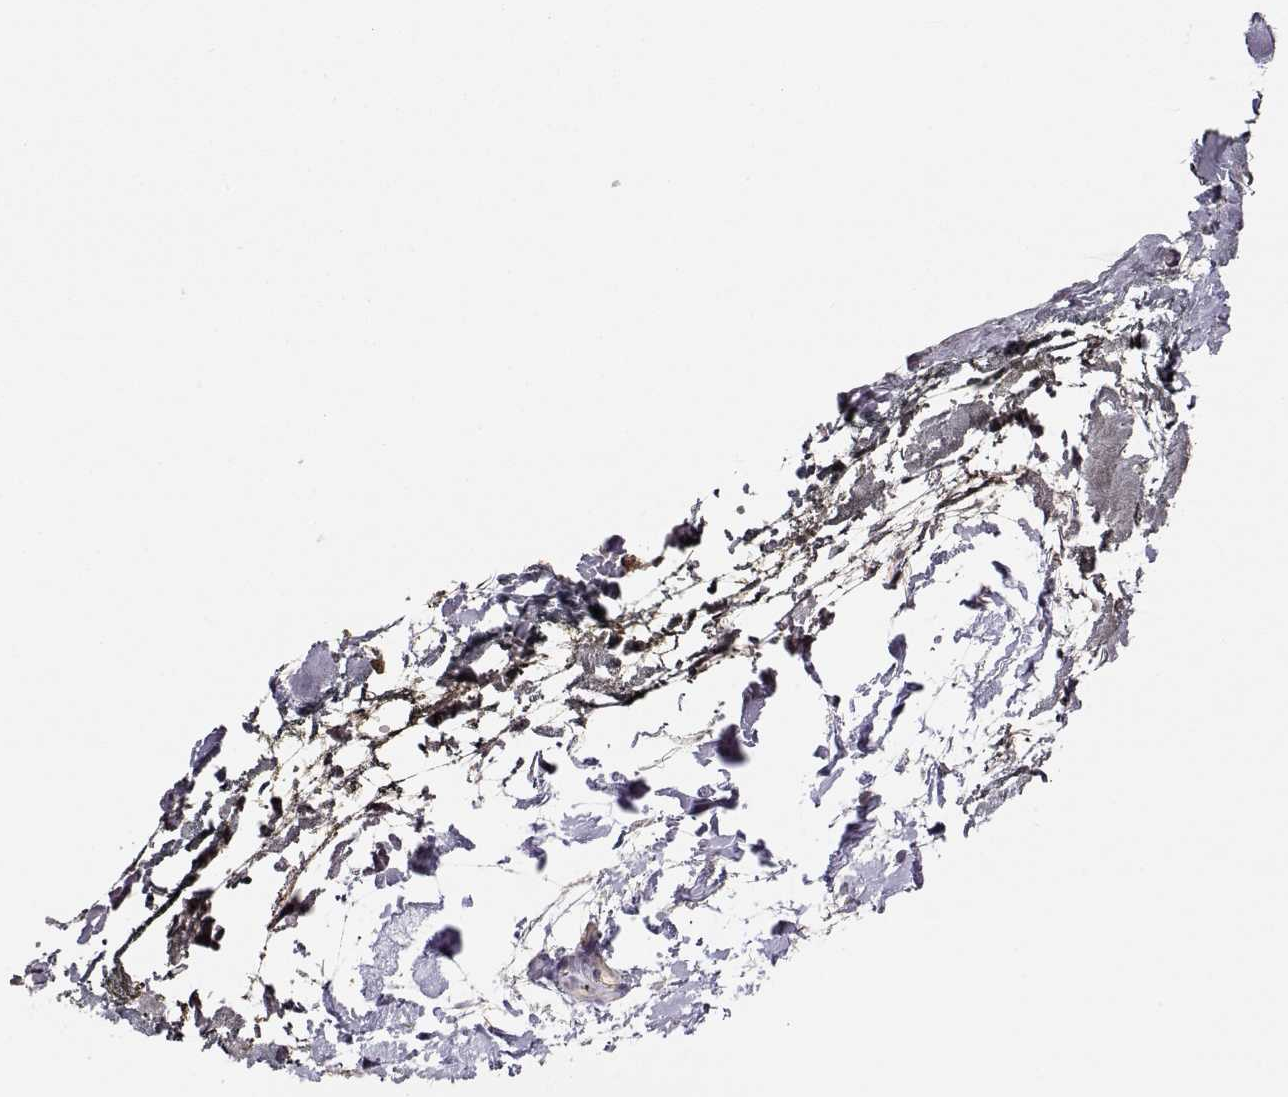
{"staining": {"intensity": "negative", "quantity": "none", "location": "none"}, "tissue": "skin", "cell_type": "Fibroblasts", "image_type": "normal", "snomed": [{"axis": "morphology", "description": "Normal tissue, NOS"}, {"axis": "topography", "description": "Skin"}], "caption": "DAB immunohistochemical staining of benign skin displays no significant staining in fibroblasts.", "gene": "TNFRSF10C", "patient": {"sex": "female", "age": 34}}